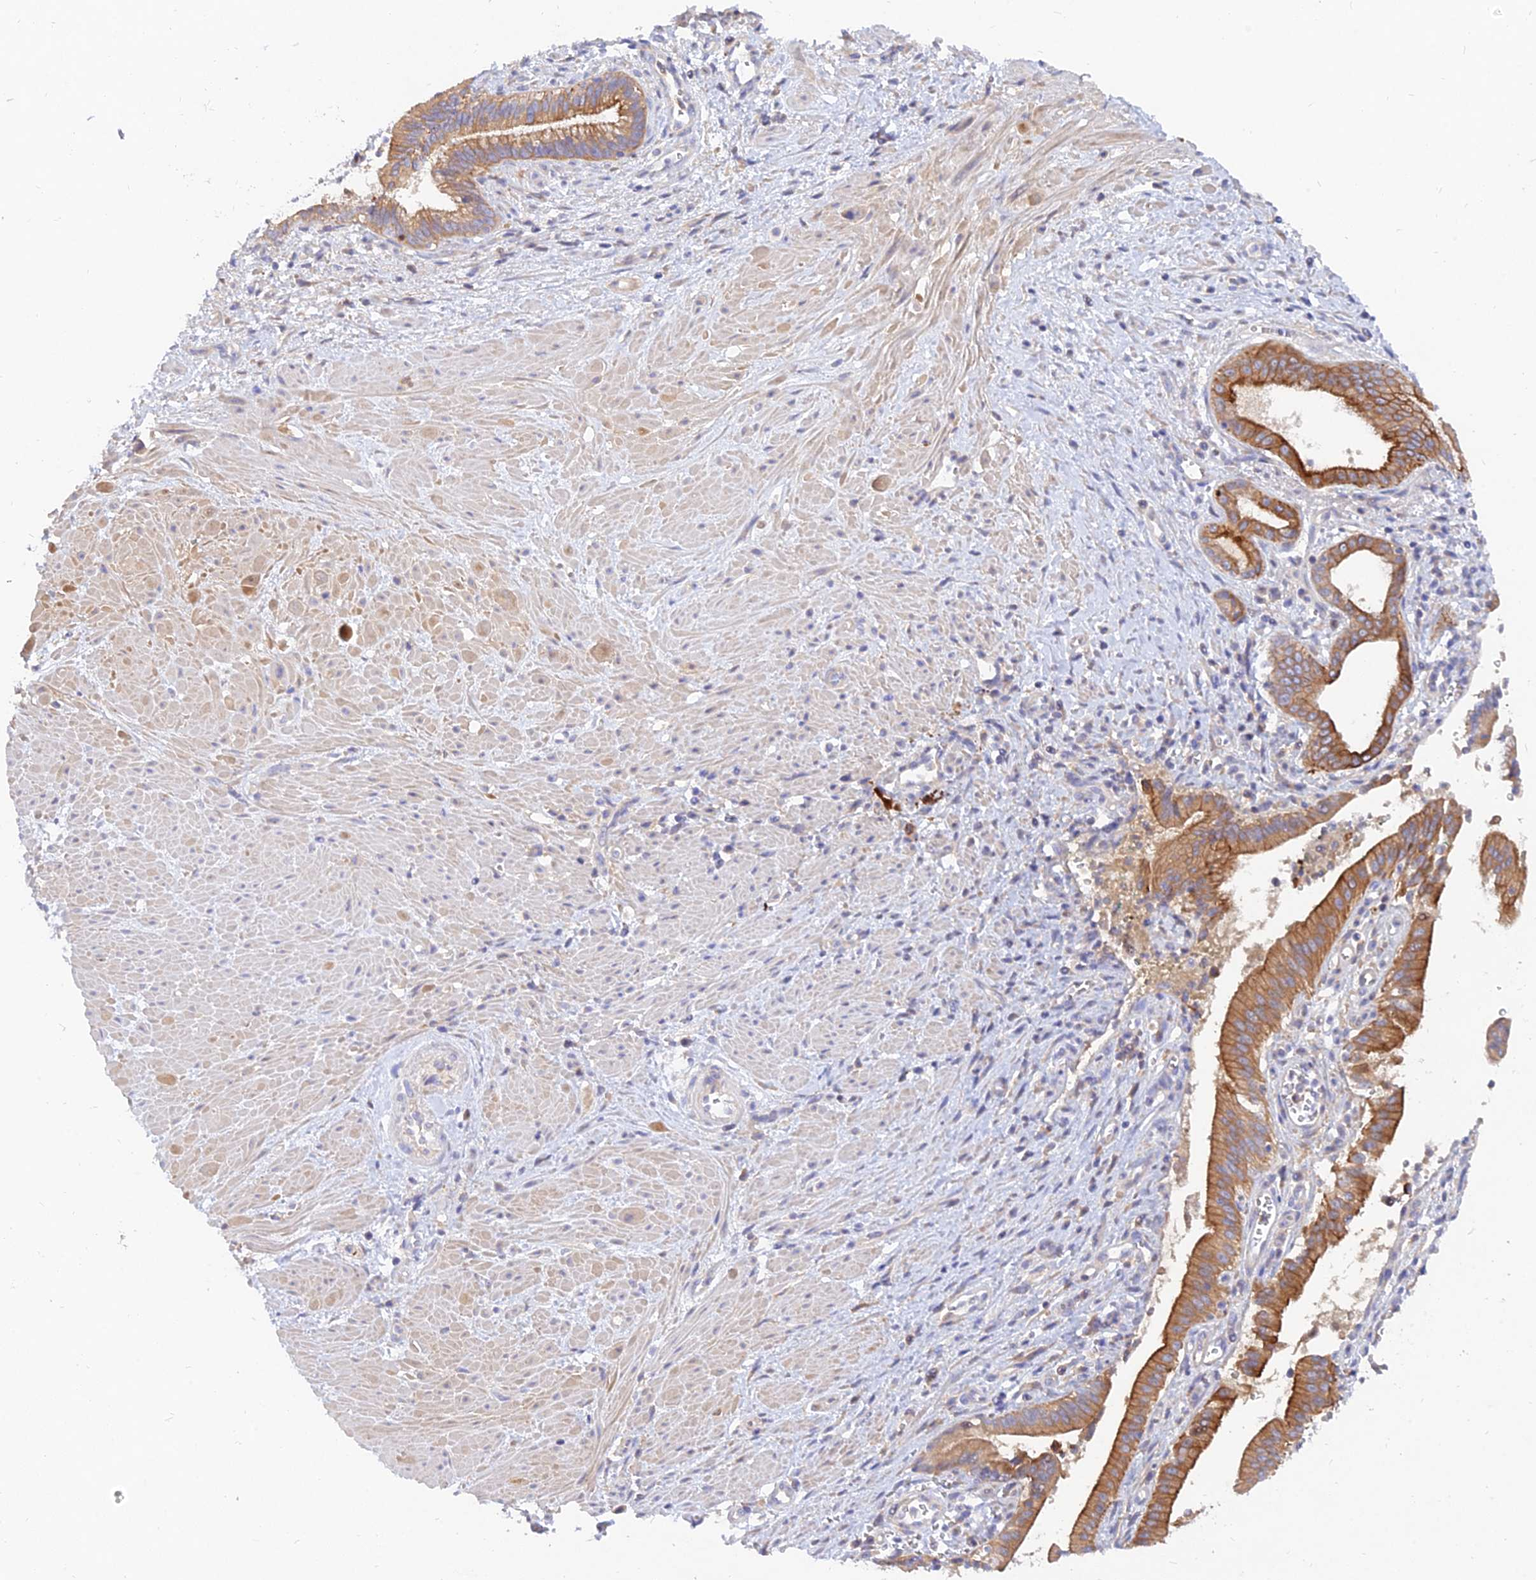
{"staining": {"intensity": "moderate", "quantity": ">75%", "location": "cytoplasmic/membranous"}, "tissue": "pancreatic cancer", "cell_type": "Tumor cells", "image_type": "cancer", "snomed": [{"axis": "morphology", "description": "Adenocarcinoma, NOS"}, {"axis": "topography", "description": "Pancreas"}], "caption": "Protein staining exhibits moderate cytoplasmic/membranous staining in about >75% of tumor cells in adenocarcinoma (pancreatic). (DAB IHC, brown staining for protein, blue staining for nuclei).", "gene": "MROH1", "patient": {"sex": "male", "age": 78}}